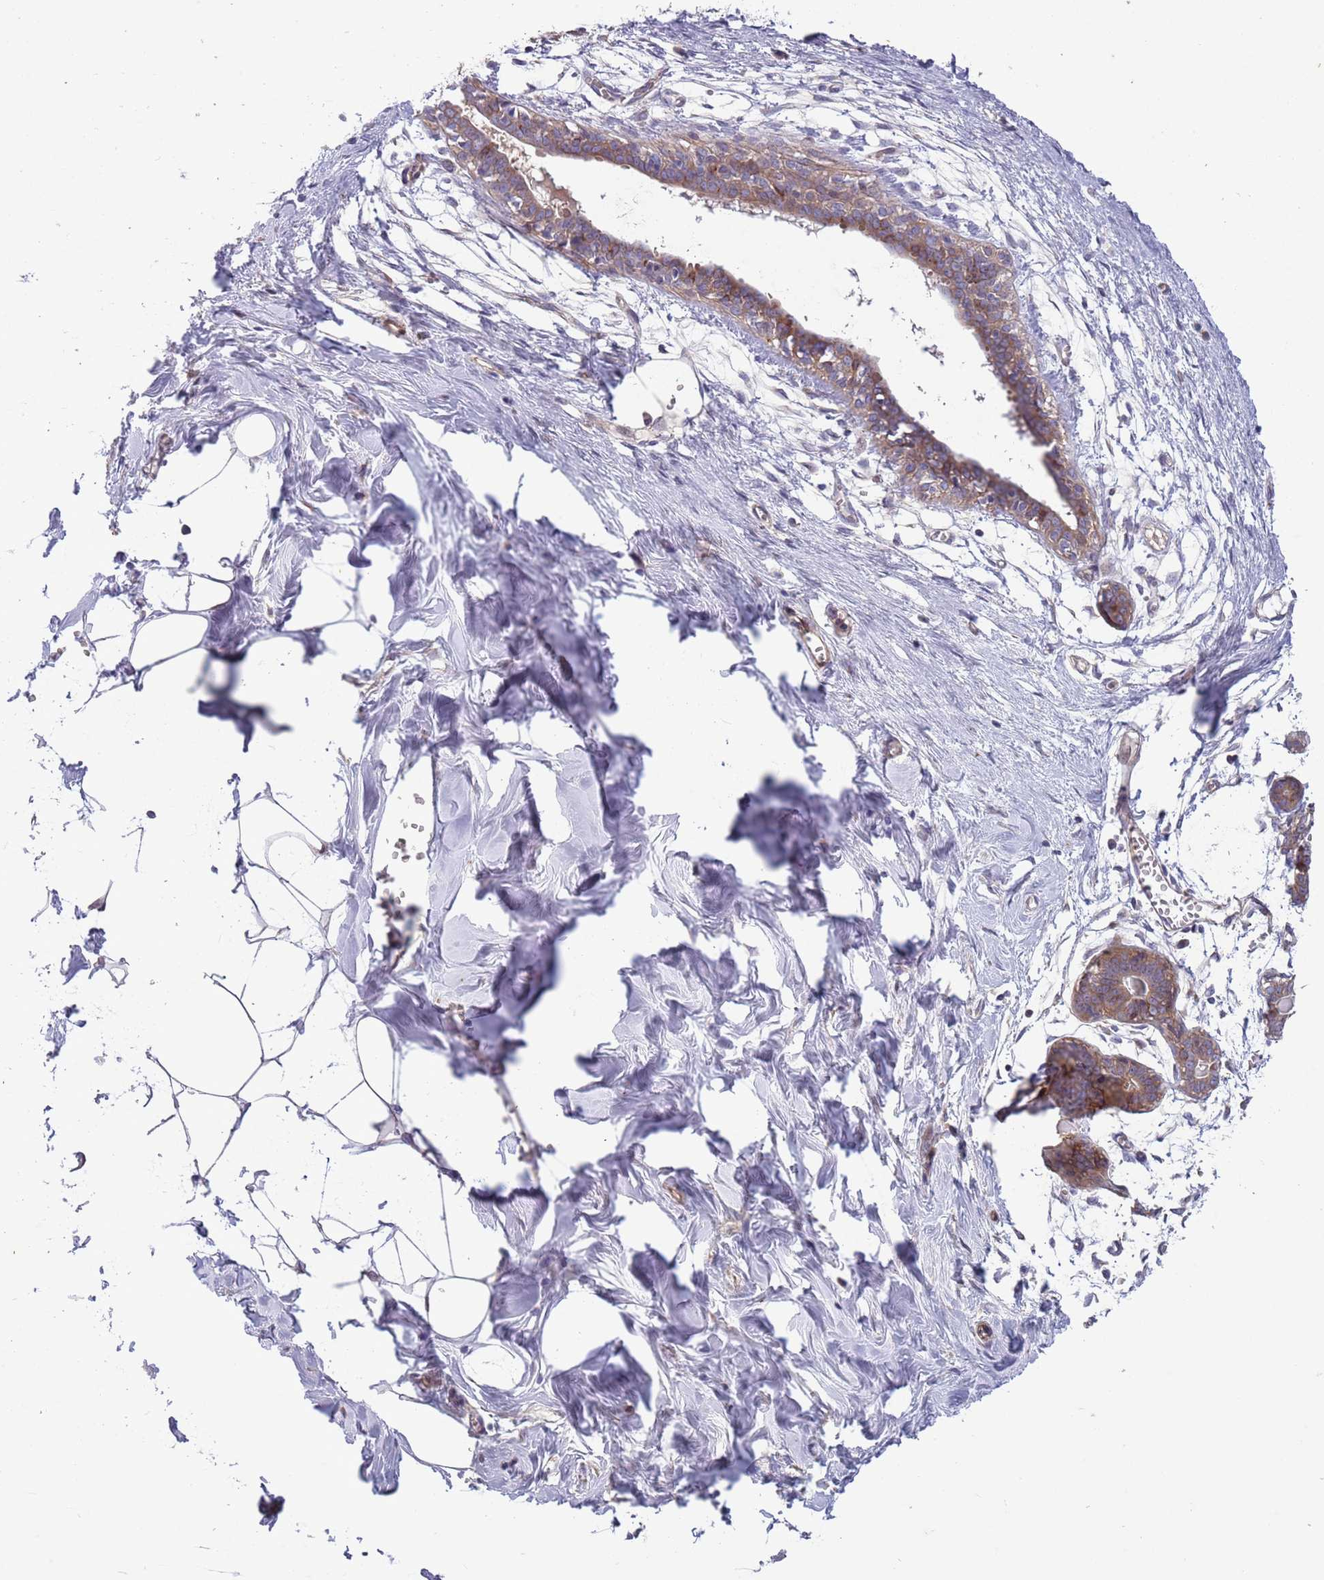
{"staining": {"intensity": "negative", "quantity": "none", "location": "none"}, "tissue": "breast", "cell_type": "Adipocytes", "image_type": "normal", "snomed": [{"axis": "morphology", "description": "Normal tissue, NOS"}, {"axis": "topography", "description": "Breast"}], "caption": "Immunohistochemistry (IHC) of benign breast displays no positivity in adipocytes. (Stains: DAB (3,3'-diaminobenzidine) immunohistochemistry with hematoxylin counter stain, Microscopy: brightfield microscopy at high magnification).", "gene": "ITGB6", "patient": {"sex": "female", "age": 27}}